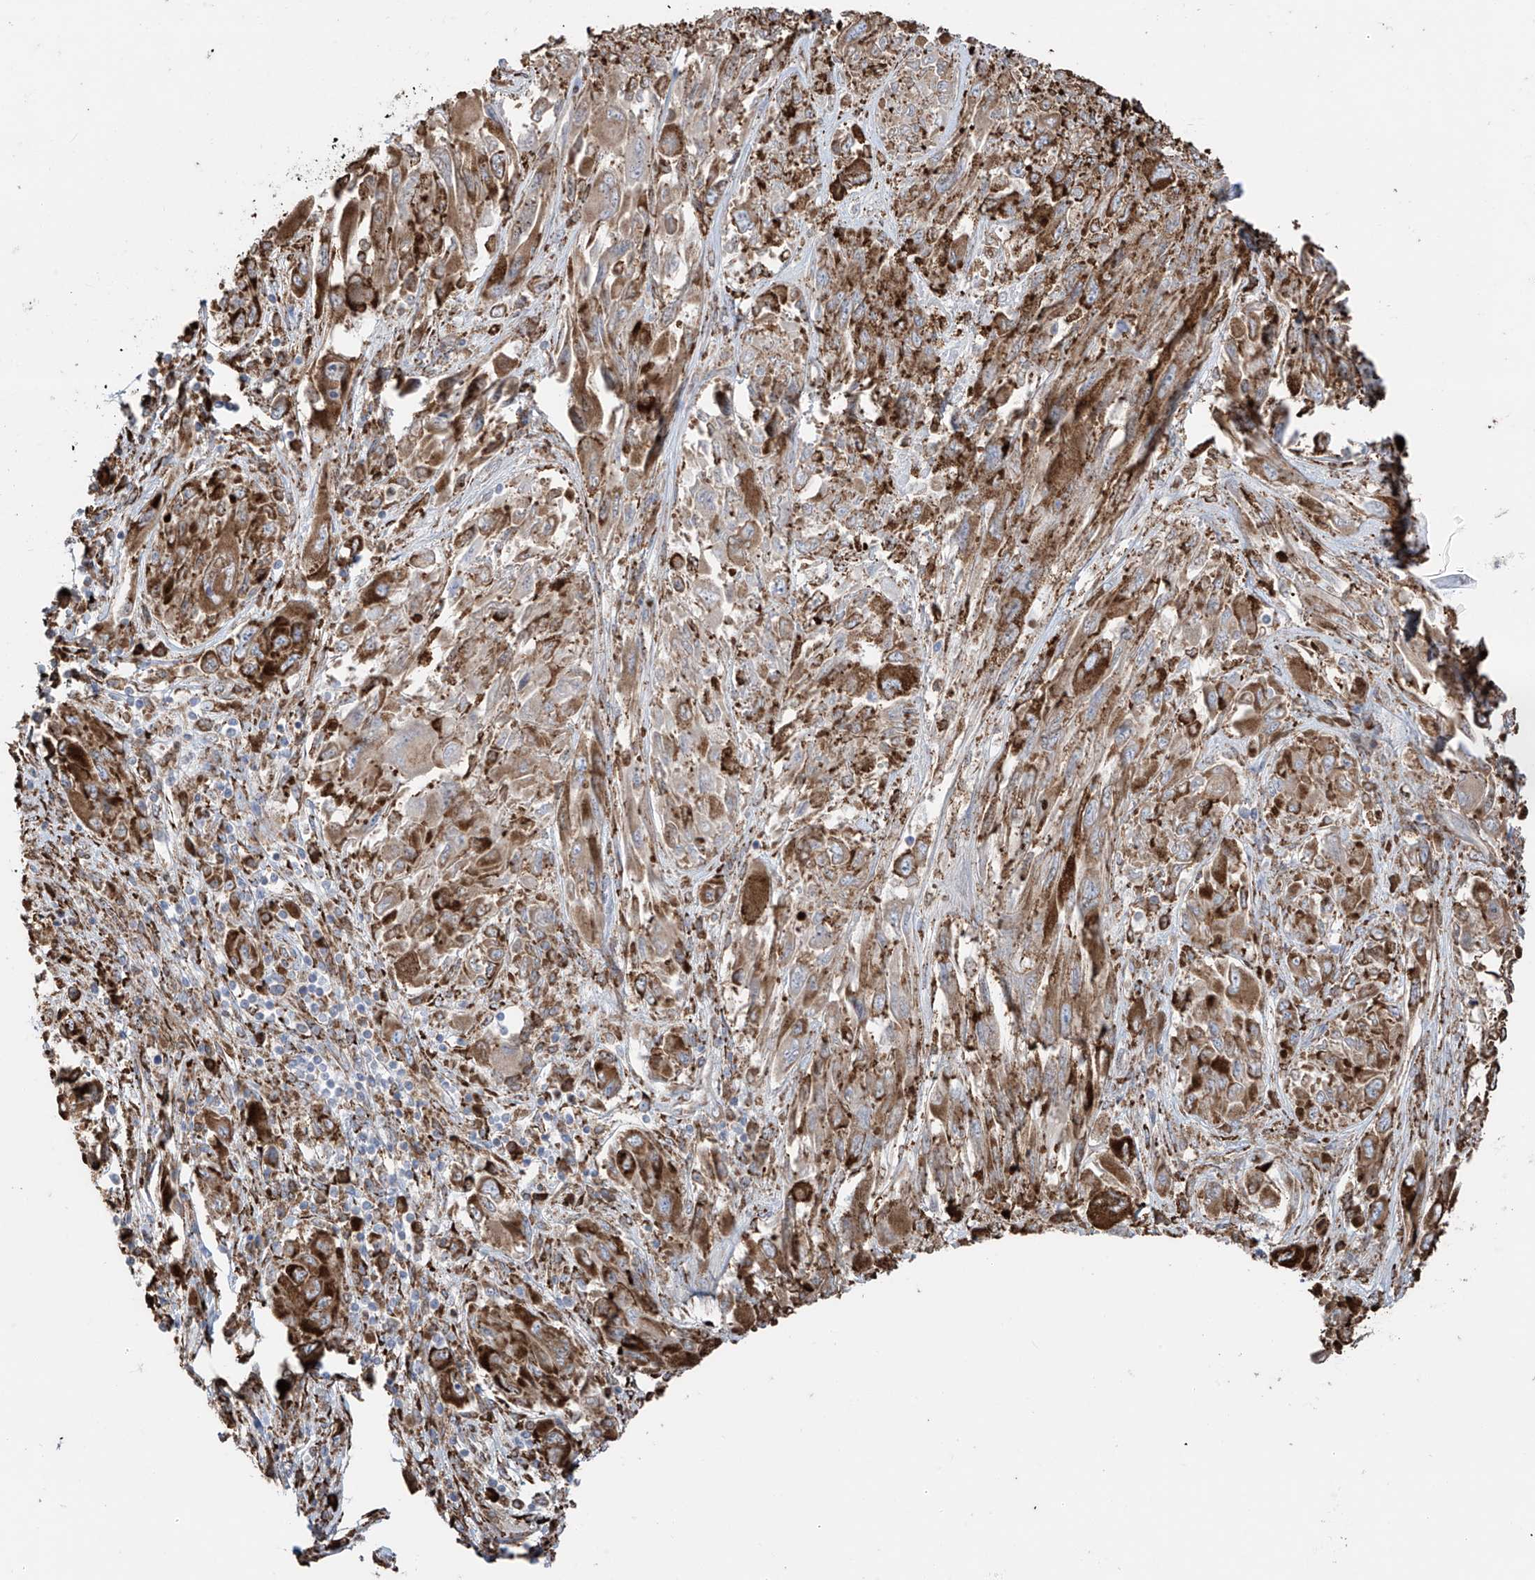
{"staining": {"intensity": "strong", "quantity": ">75%", "location": "cytoplasmic/membranous"}, "tissue": "melanoma", "cell_type": "Tumor cells", "image_type": "cancer", "snomed": [{"axis": "morphology", "description": "Malignant melanoma, NOS"}, {"axis": "topography", "description": "Skin"}], "caption": "Malignant melanoma stained for a protein shows strong cytoplasmic/membranous positivity in tumor cells. (DAB IHC, brown staining for protein, blue staining for nuclei).", "gene": "ZNF354C", "patient": {"sex": "female", "age": 91}}